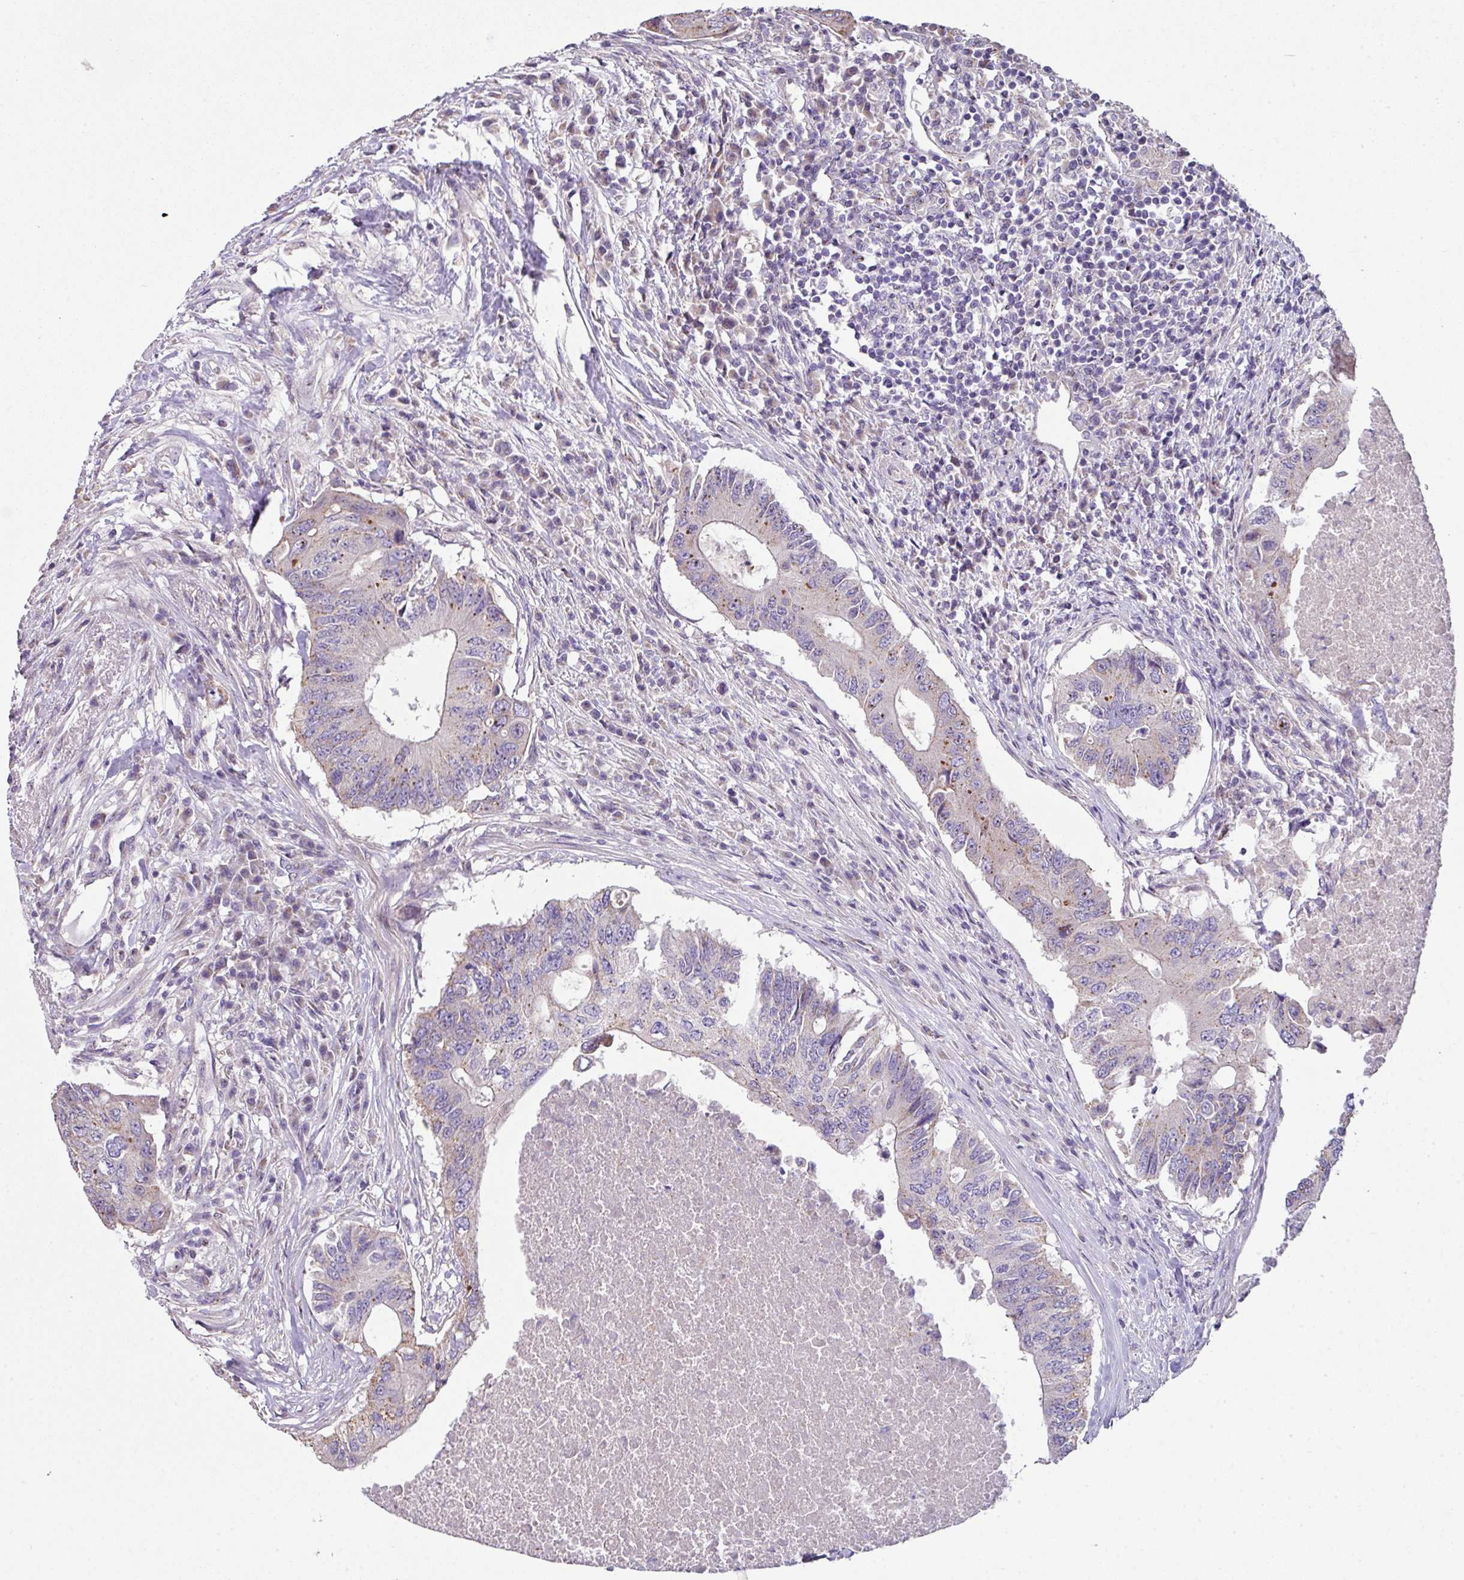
{"staining": {"intensity": "weak", "quantity": "<25%", "location": "cytoplasmic/membranous"}, "tissue": "colorectal cancer", "cell_type": "Tumor cells", "image_type": "cancer", "snomed": [{"axis": "morphology", "description": "Adenocarcinoma, NOS"}, {"axis": "topography", "description": "Colon"}], "caption": "This is a micrograph of immunohistochemistry (IHC) staining of adenocarcinoma (colorectal), which shows no expression in tumor cells. Nuclei are stained in blue.", "gene": "LRRC9", "patient": {"sex": "male", "age": 71}}